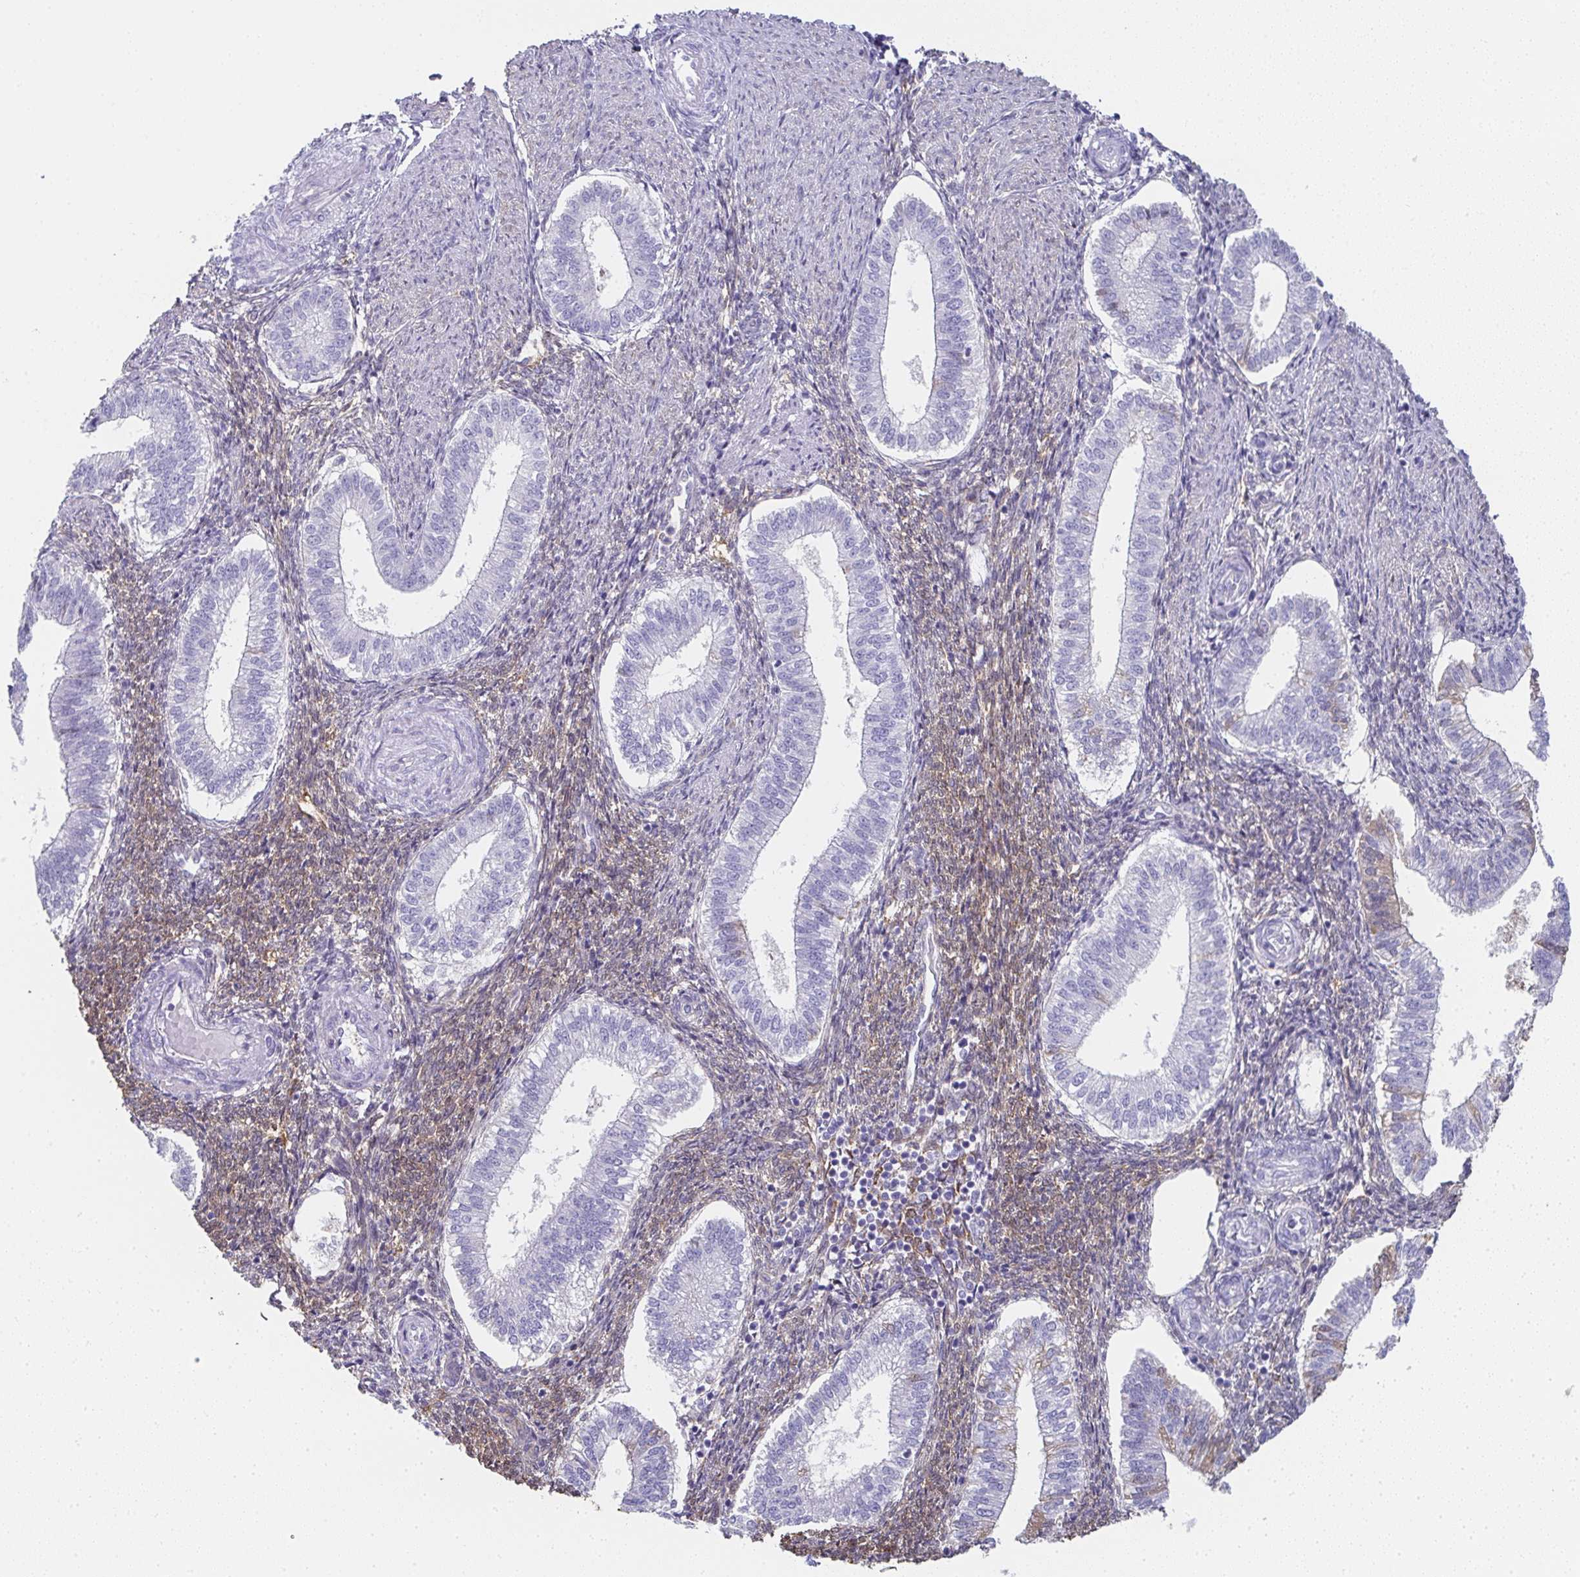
{"staining": {"intensity": "moderate", "quantity": "25%-75%", "location": "cytoplasmic/membranous"}, "tissue": "endometrium", "cell_type": "Cells in endometrial stroma", "image_type": "normal", "snomed": [{"axis": "morphology", "description": "Normal tissue, NOS"}, {"axis": "topography", "description": "Endometrium"}], "caption": "IHC of normal human endometrium demonstrates medium levels of moderate cytoplasmic/membranous expression in approximately 25%-75% of cells in endometrial stroma. The protein is shown in brown color, while the nuclei are stained blue.", "gene": "RBP1", "patient": {"sex": "female", "age": 25}}